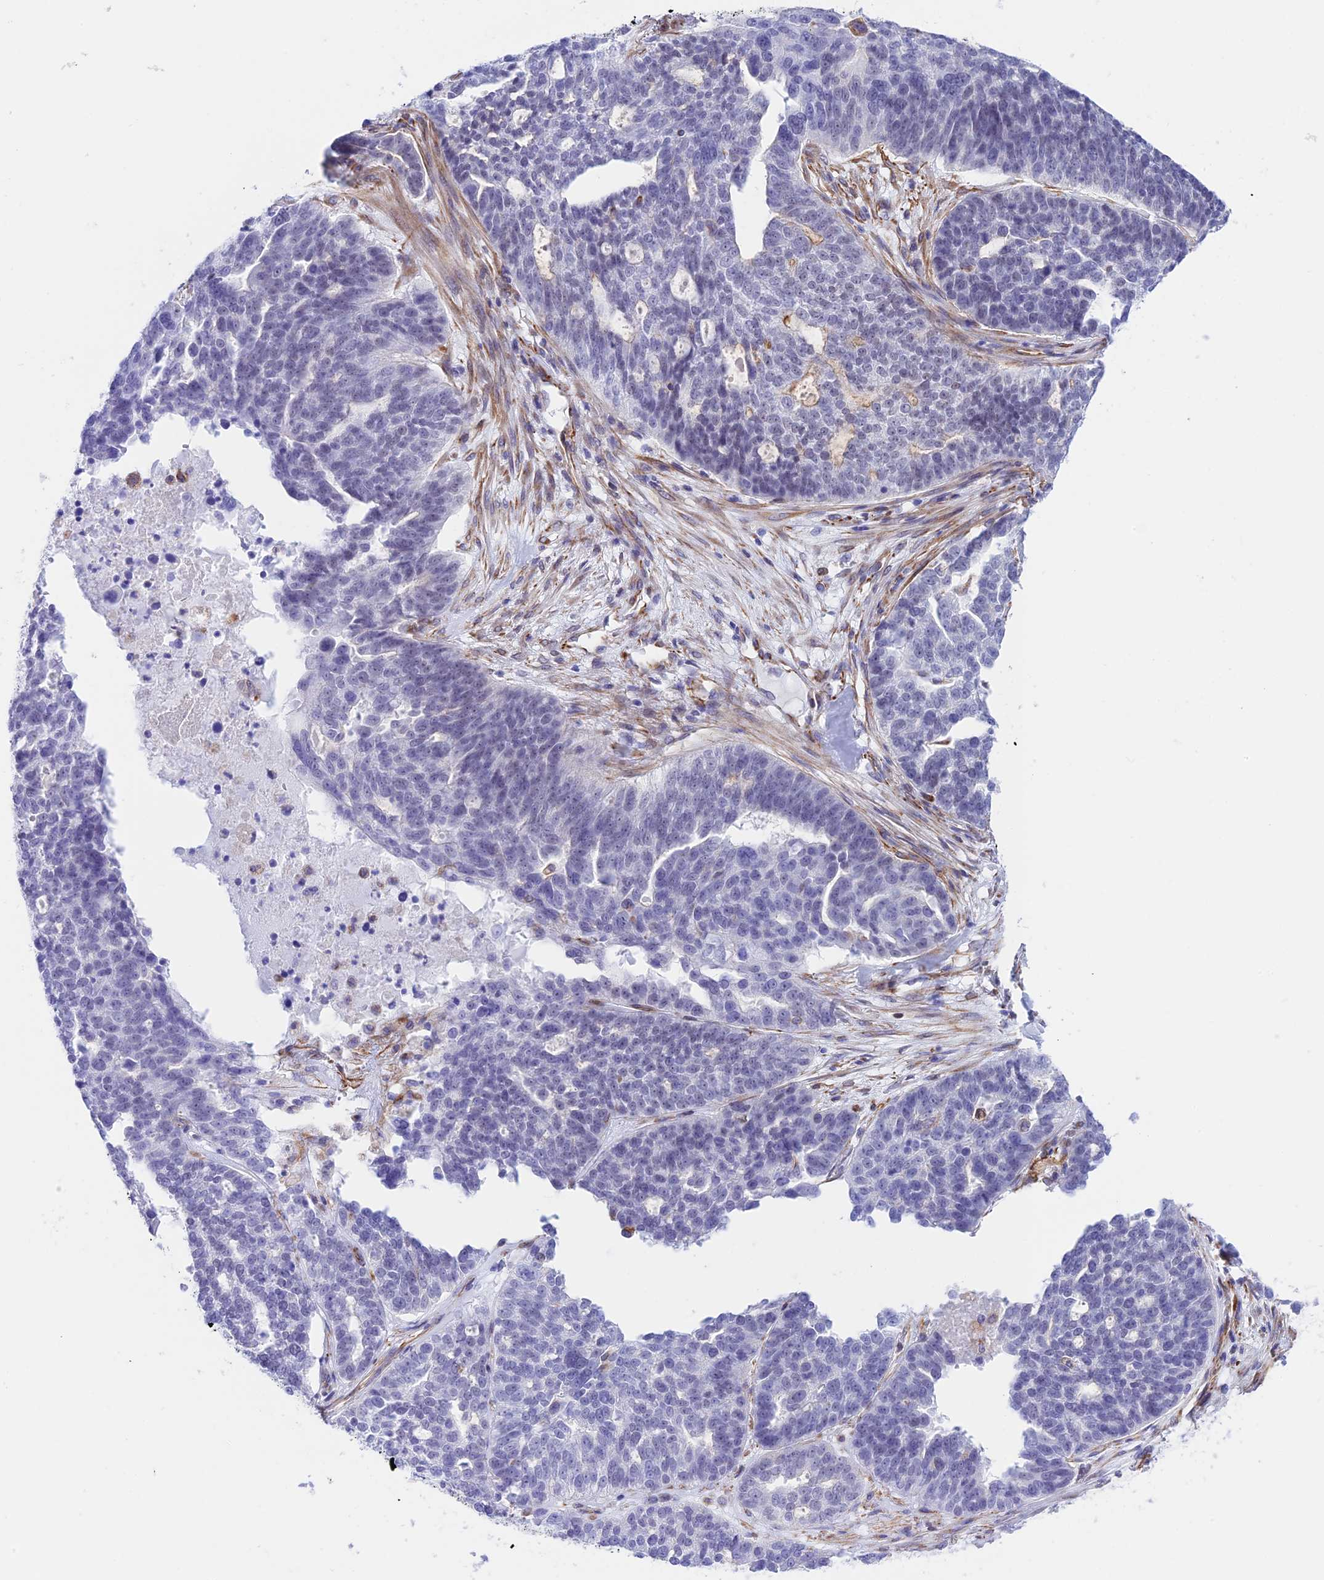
{"staining": {"intensity": "negative", "quantity": "none", "location": "none"}, "tissue": "ovarian cancer", "cell_type": "Tumor cells", "image_type": "cancer", "snomed": [{"axis": "morphology", "description": "Cystadenocarcinoma, serous, NOS"}, {"axis": "topography", "description": "Ovary"}], "caption": "Immunohistochemistry (IHC) photomicrograph of ovarian serous cystadenocarcinoma stained for a protein (brown), which demonstrates no staining in tumor cells.", "gene": "ZNF652", "patient": {"sex": "female", "age": 59}}